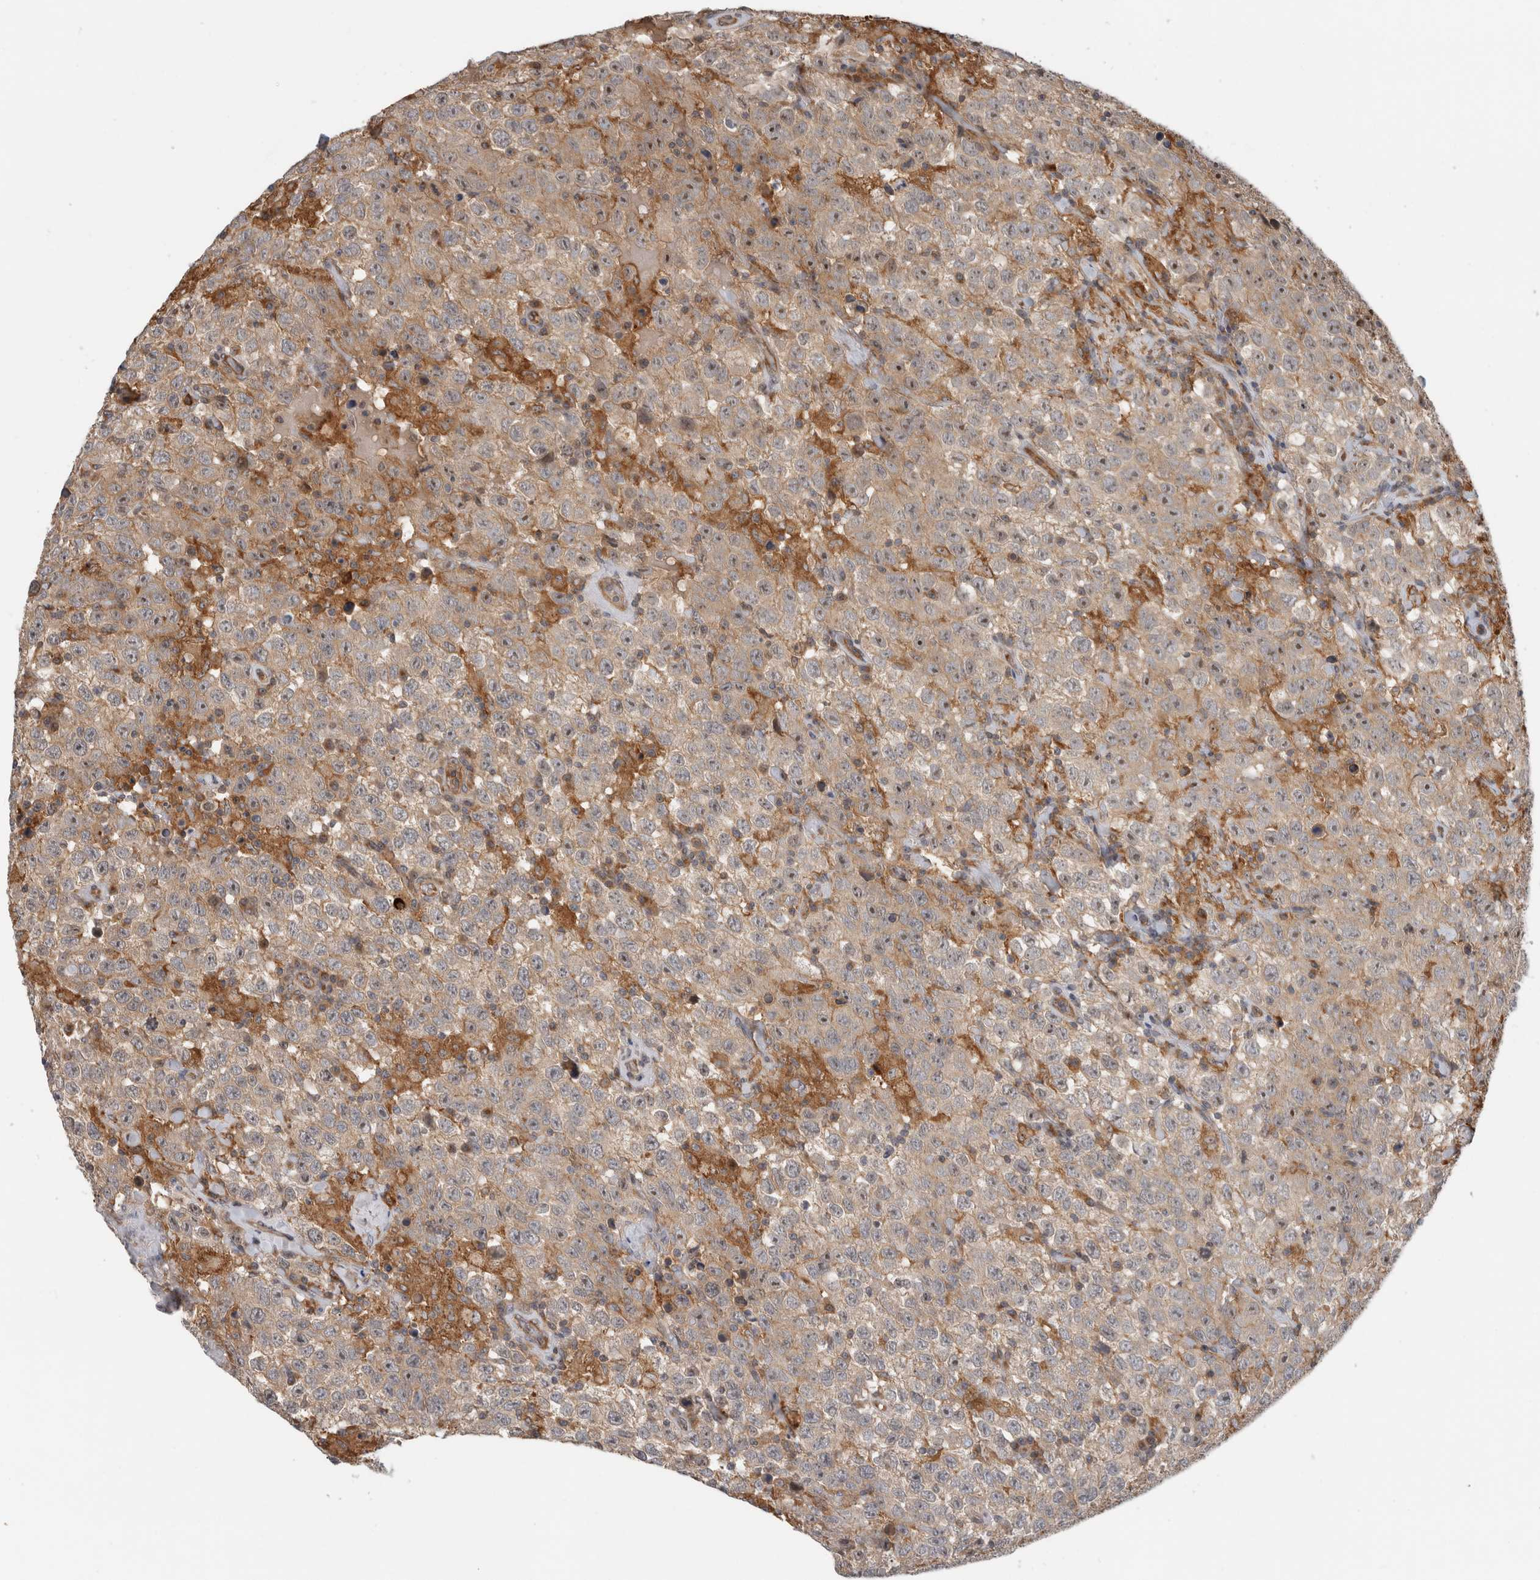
{"staining": {"intensity": "weak", "quantity": ">75%", "location": "cytoplasmic/membranous,nuclear"}, "tissue": "testis cancer", "cell_type": "Tumor cells", "image_type": "cancer", "snomed": [{"axis": "morphology", "description": "Seminoma, NOS"}, {"axis": "topography", "description": "Testis"}], "caption": "Immunohistochemistry (IHC) staining of testis cancer, which shows low levels of weak cytoplasmic/membranous and nuclear positivity in about >75% of tumor cells indicating weak cytoplasmic/membranous and nuclear protein positivity. The staining was performed using DAB (brown) for protein detection and nuclei were counterstained in hematoxylin (blue).", "gene": "WASF2", "patient": {"sex": "male", "age": 41}}